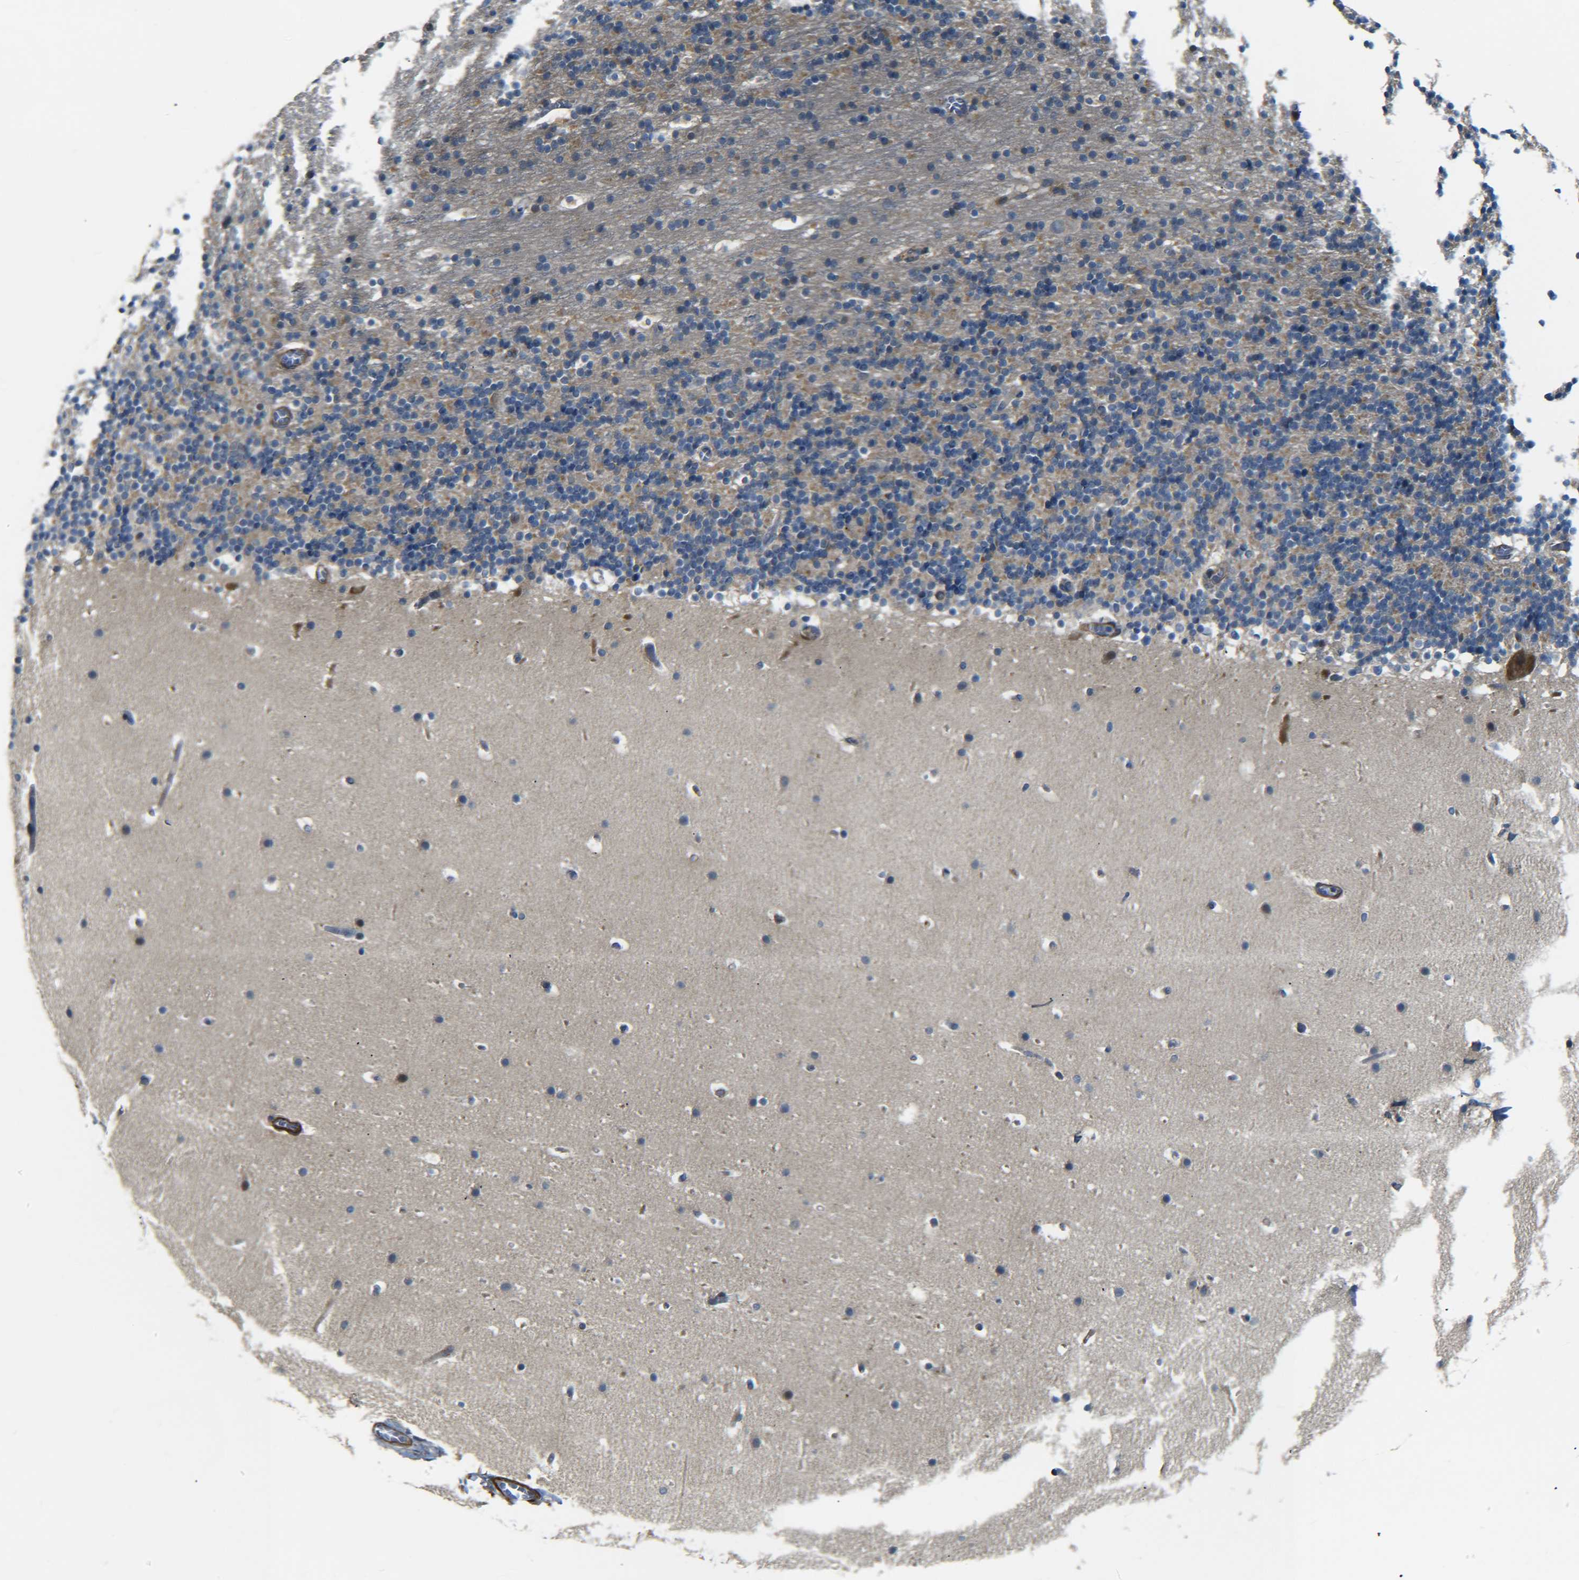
{"staining": {"intensity": "moderate", "quantity": "25%-75%", "location": "cytoplasmic/membranous"}, "tissue": "cerebellum", "cell_type": "Cells in granular layer", "image_type": "normal", "snomed": [{"axis": "morphology", "description": "Normal tissue, NOS"}, {"axis": "topography", "description": "Cerebellum"}], "caption": "Moderate cytoplasmic/membranous positivity is present in about 25%-75% of cells in granular layer in unremarkable cerebellum. (DAB (3,3'-diaminobenzidine) IHC, brown staining for protein, blue staining for nuclei).", "gene": "MEIS1", "patient": {"sex": "male", "age": 45}}